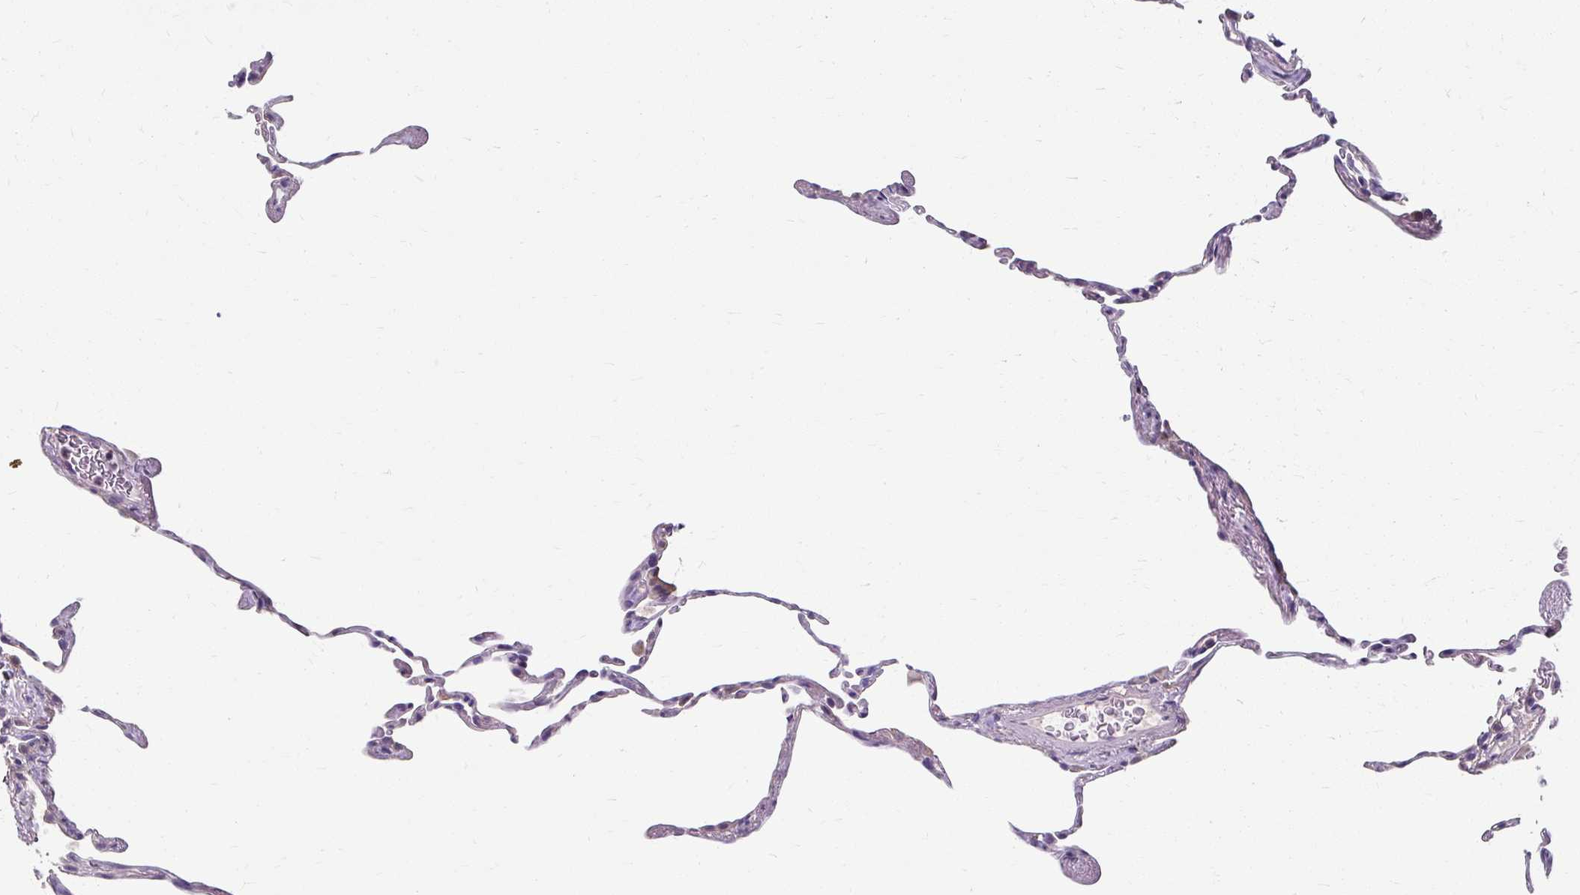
{"staining": {"intensity": "weak", "quantity": "<25%", "location": "nuclear"}, "tissue": "lung", "cell_type": "Alveolar cells", "image_type": "normal", "snomed": [{"axis": "morphology", "description": "Normal tissue, NOS"}, {"axis": "topography", "description": "Lung"}], "caption": "There is no significant expression in alveolar cells of lung. (DAB immunohistochemistry visualized using brightfield microscopy, high magnification).", "gene": "KLHL24", "patient": {"sex": "female", "age": 57}}